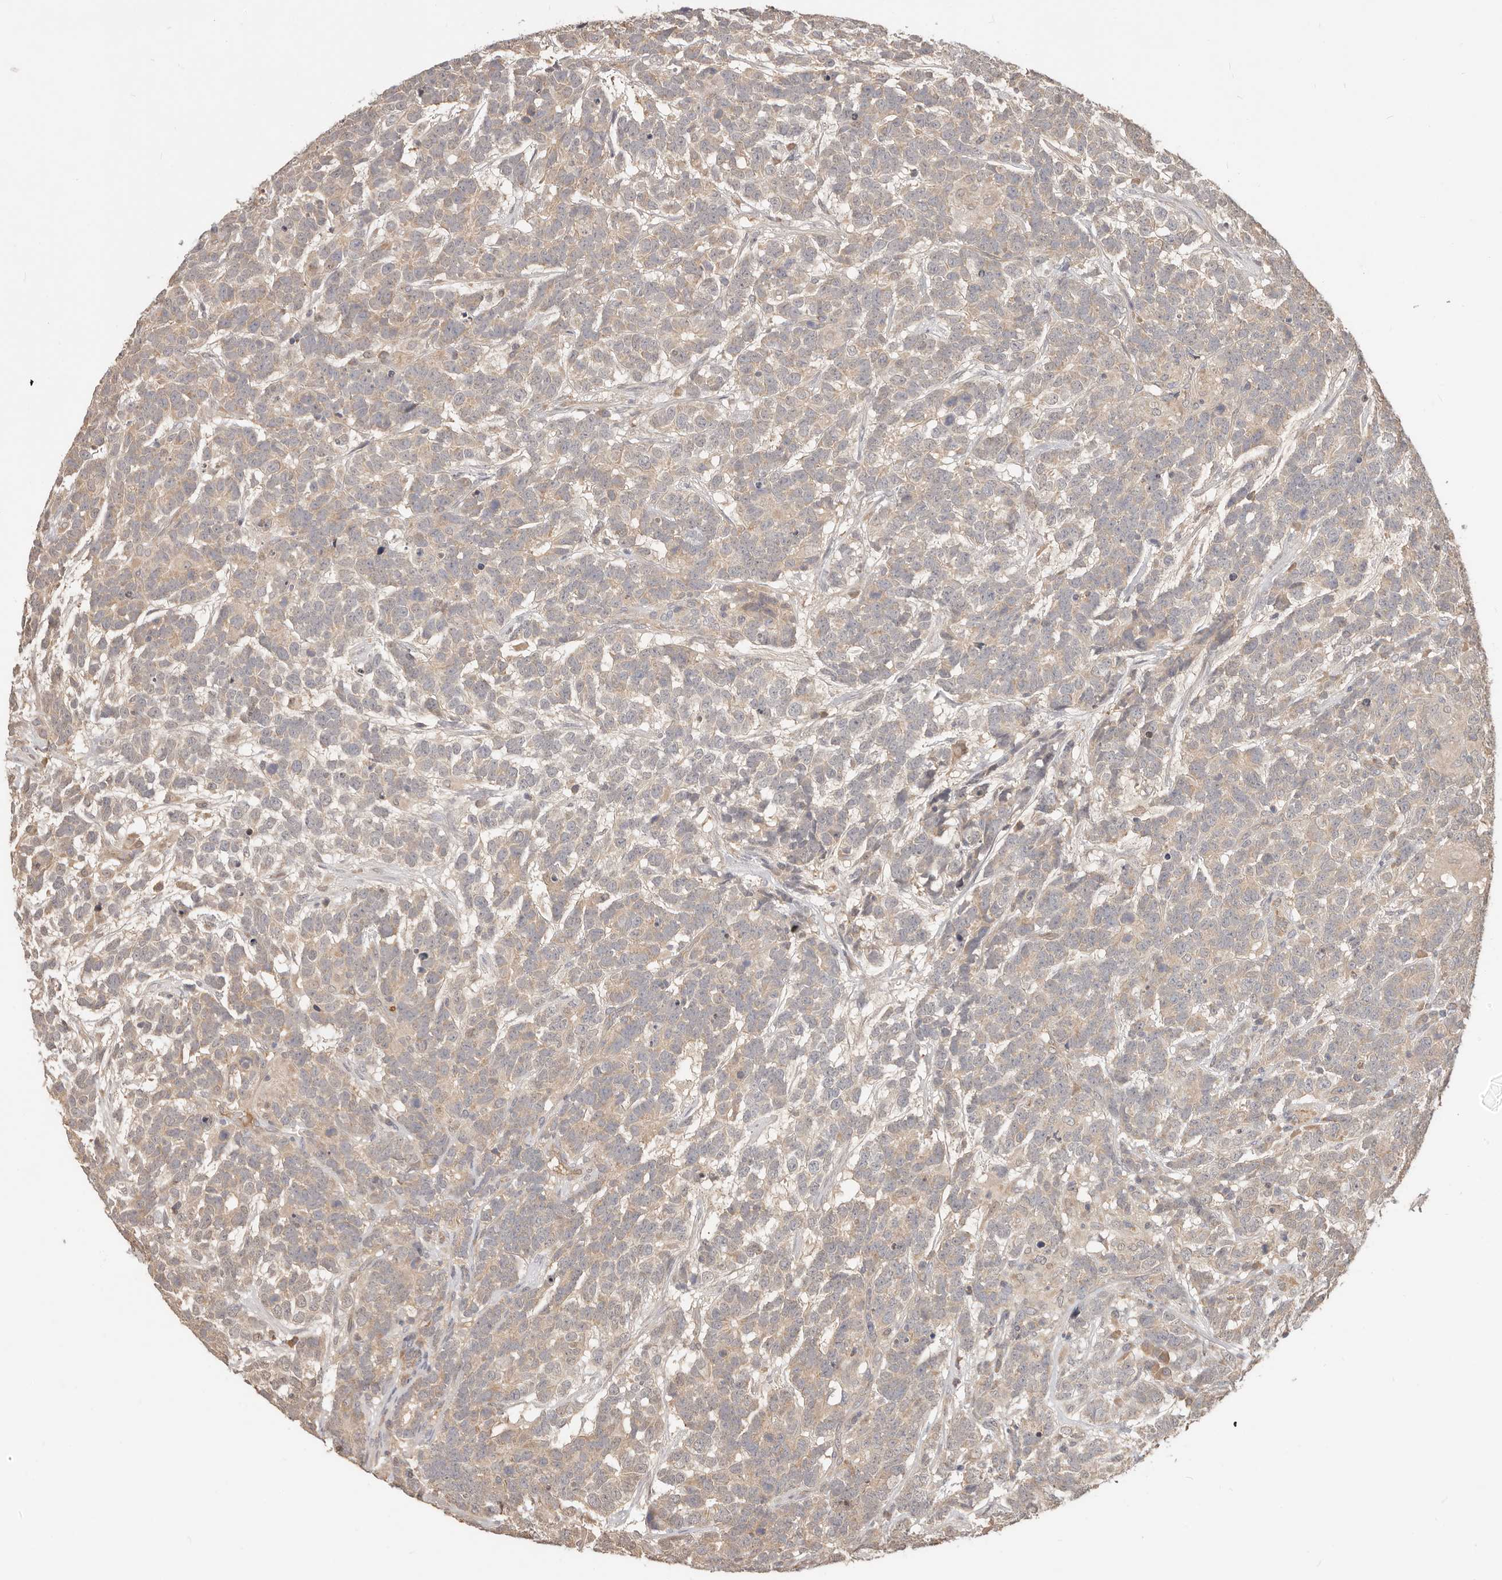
{"staining": {"intensity": "weak", "quantity": ">75%", "location": "cytoplasmic/membranous"}, "tissue": "testis cancer", "cell_type": "Tumor cells", "image_type": "cancer", "snomed": [{"axis": "morphology", "description": "Carcinoma, Embryonal, NOS"}, {"axis": "topography", "description": "Testis"}], "caption": "Human testis cancer stained for a protein (brown) shows weak cytoplasmic/membranous positive expression in about >75% of tumor cells.", "gene": "MTFR2", "patient": {"sex": "male", "age": 26}}